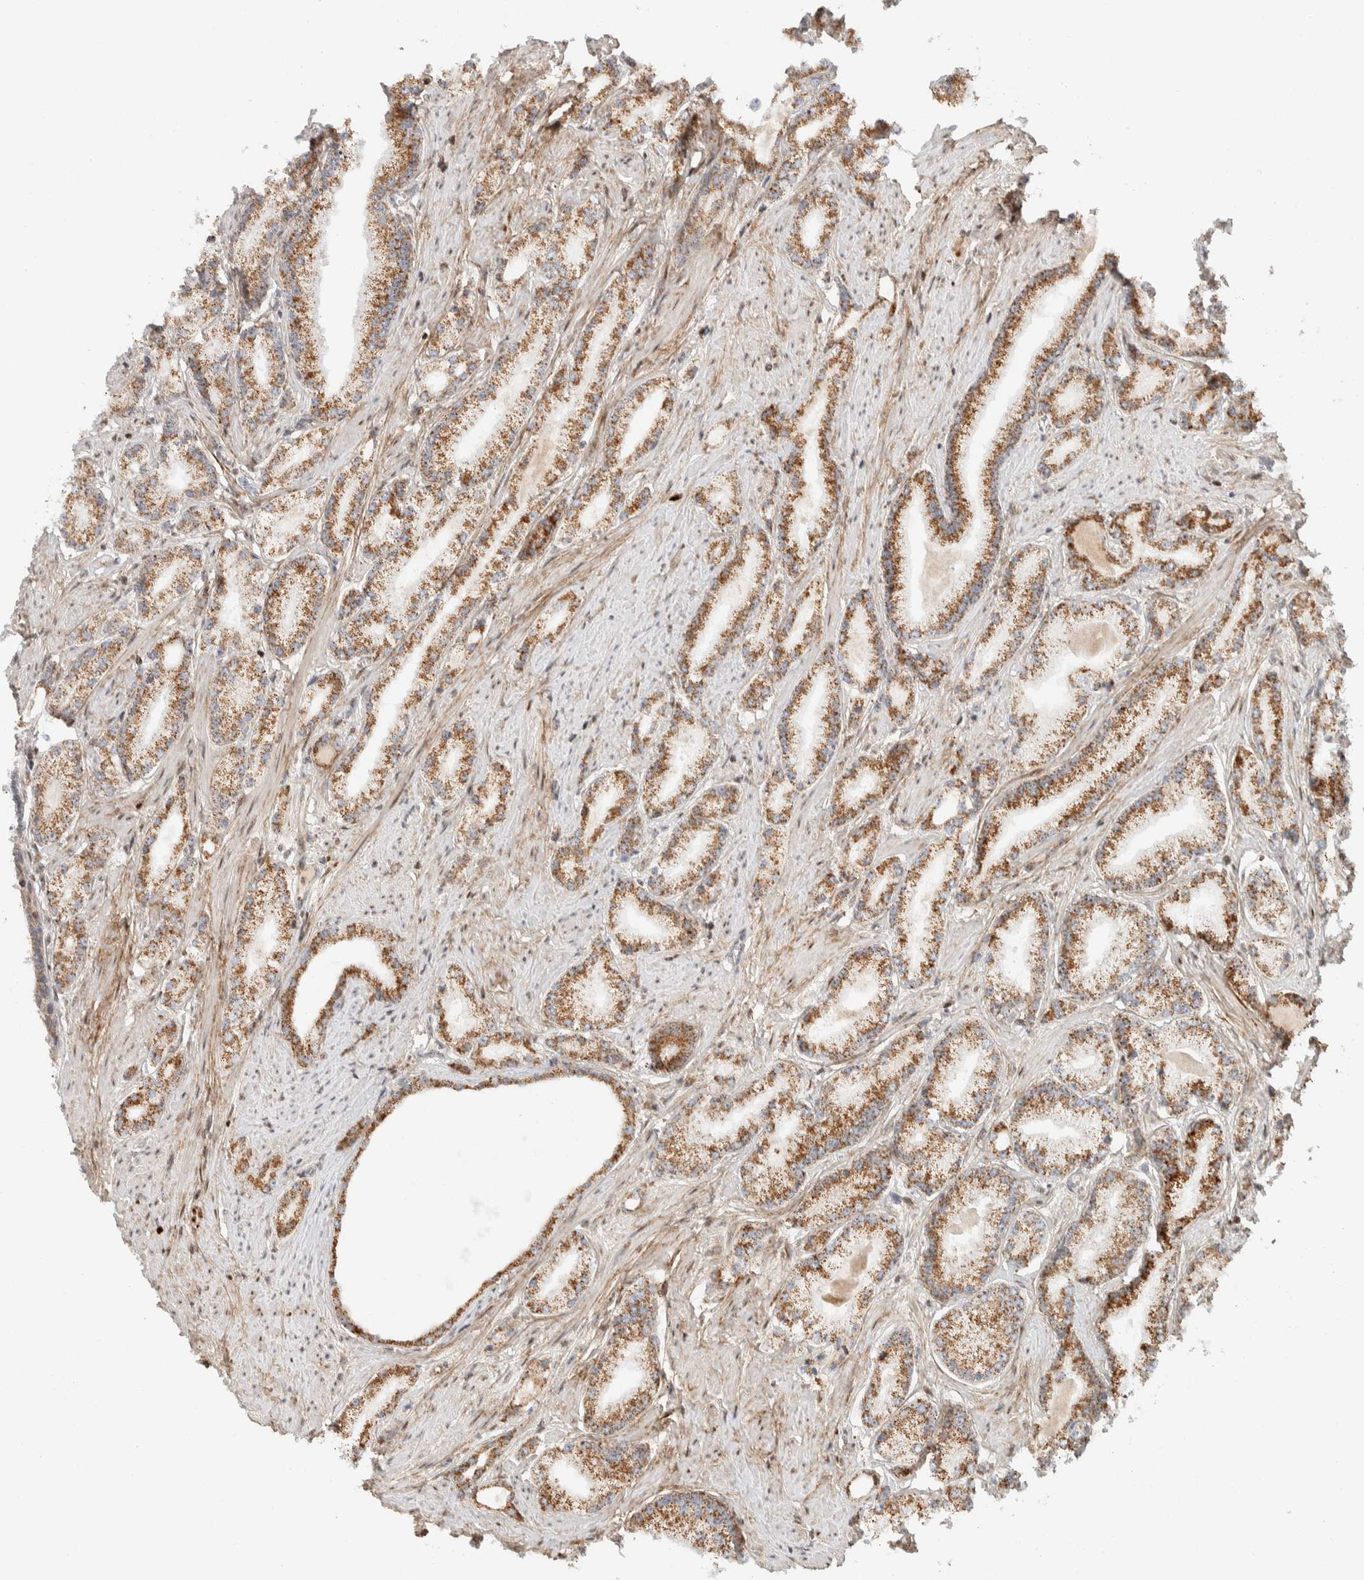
{"staining": {"intensity": "strong", "quantity": ">75%", "location": "cytoplasmic/membranous"}, "tissue": "prostate cancer", "cell_type": "Tumor cells", "image_type": "cancer", "snomed": [{"axis": "morphology", "description": "Adenocarcinoma, Low grade"}, {"axis": "topography", "description": "Prostate"}], "caption": "This is an image of immunohistochemistry (IHC) staining of prostate cancer (adenocarcinoma (low-grade)), which shows strong staining in the cytoplasmic/membranous of tumor cells.", "gene": "TSPAN32", "patient": {"sex": "male", "age": 62}}